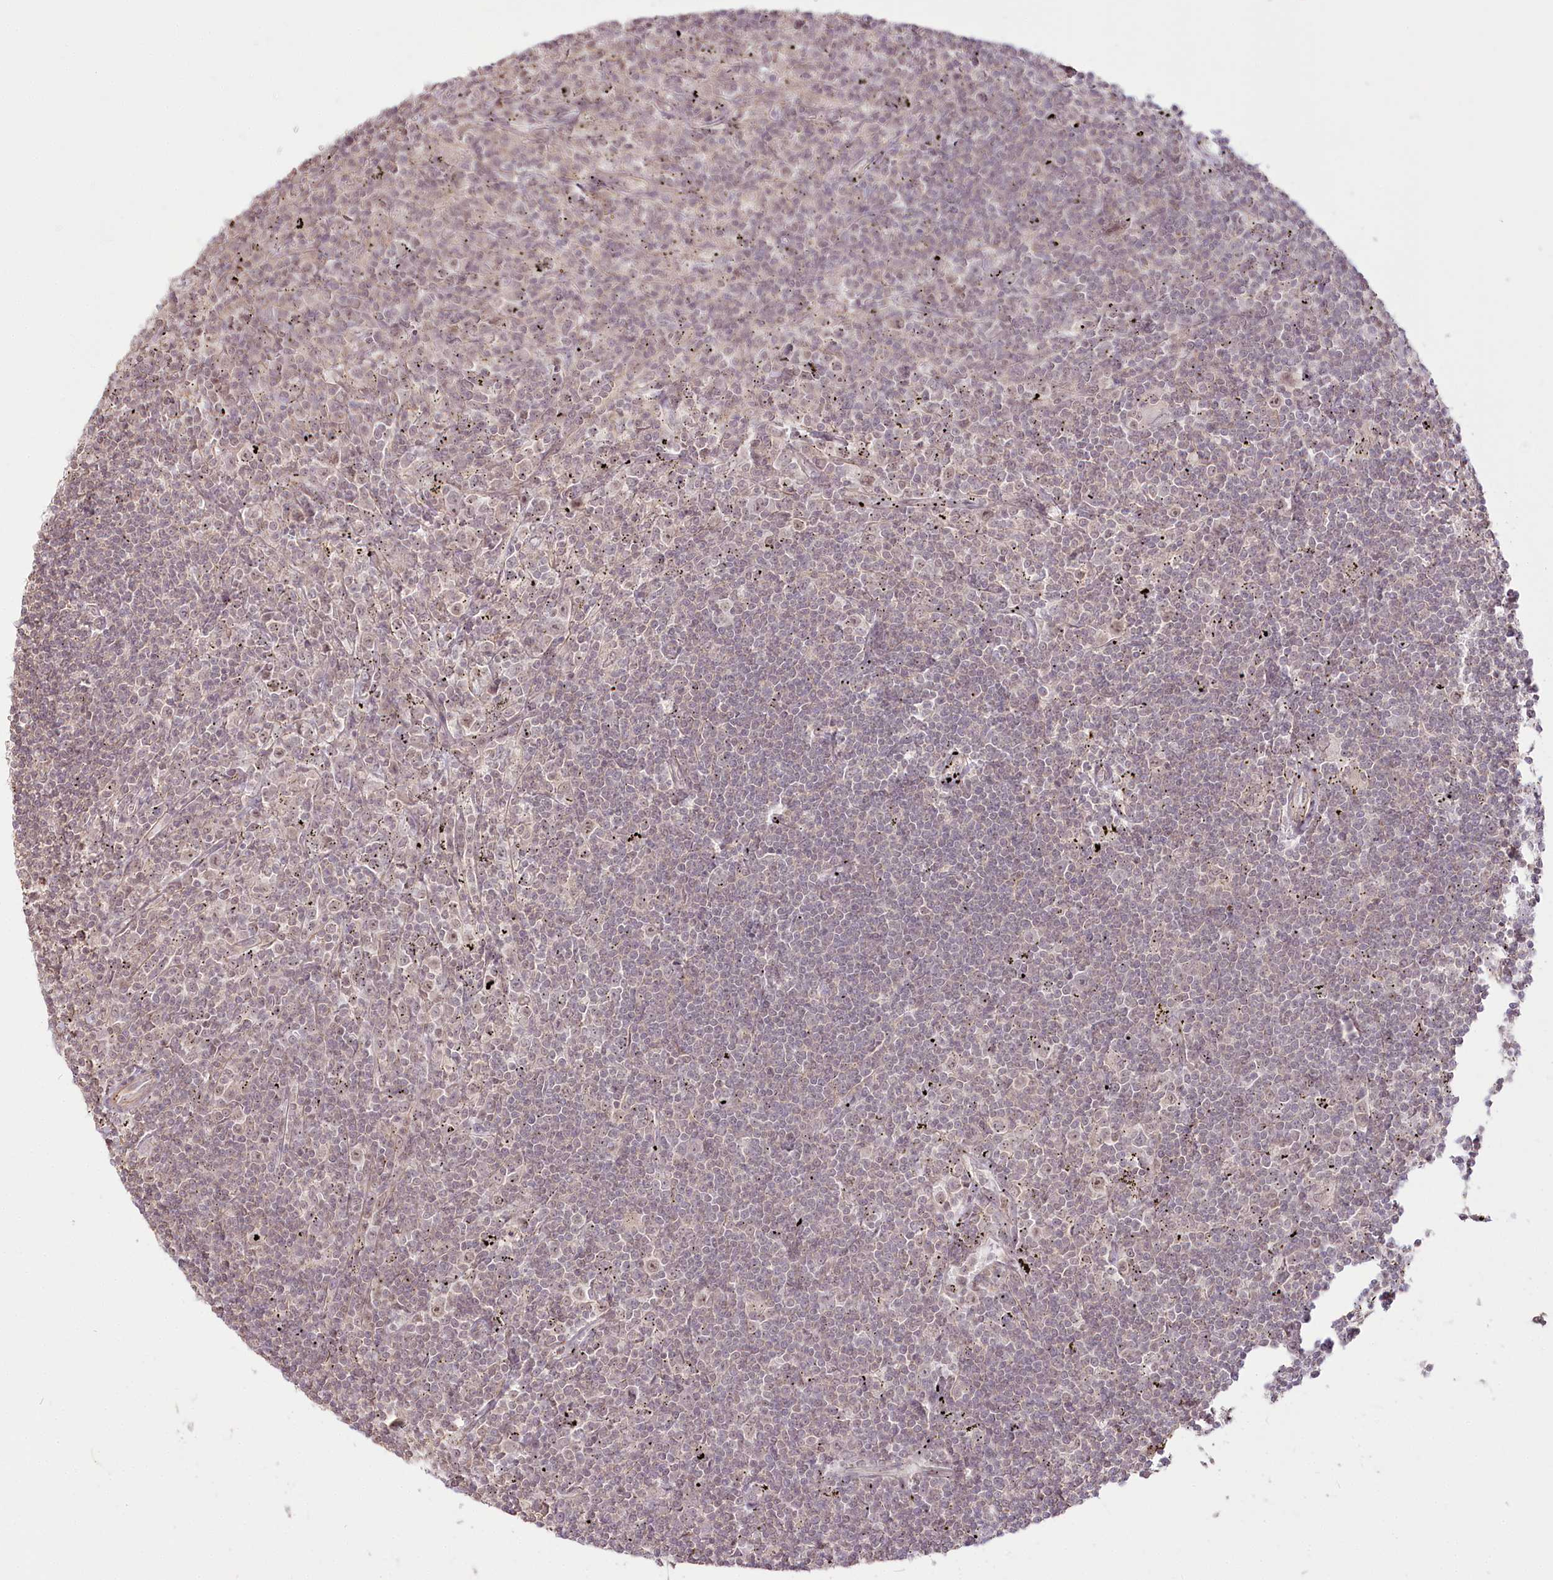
{"staining": {"intensity": "weak", "quantity": "<25%", "location": "nuclear"}, "tissue": "lymphoma", "cell_type": "Tumor cells", "image_type": "cancer", "snomed": [{"axis": "morphology", "description": "Malignant lymphoma, non-Hodgkin's type, Low grade"}, {"axis": "topography", "description": "Spleen"}], "caption": "IHC of human lymphoma demonstrates no positivity in tumor cells. Brightfield microscopy of IHC stained with DAB (3,3'-diaminobenzidine) (brown) and hematoxylin (blue), captured at high magnification.", "gene": "R3HDM2", "patient": {"sex": "male", "age": 76}}